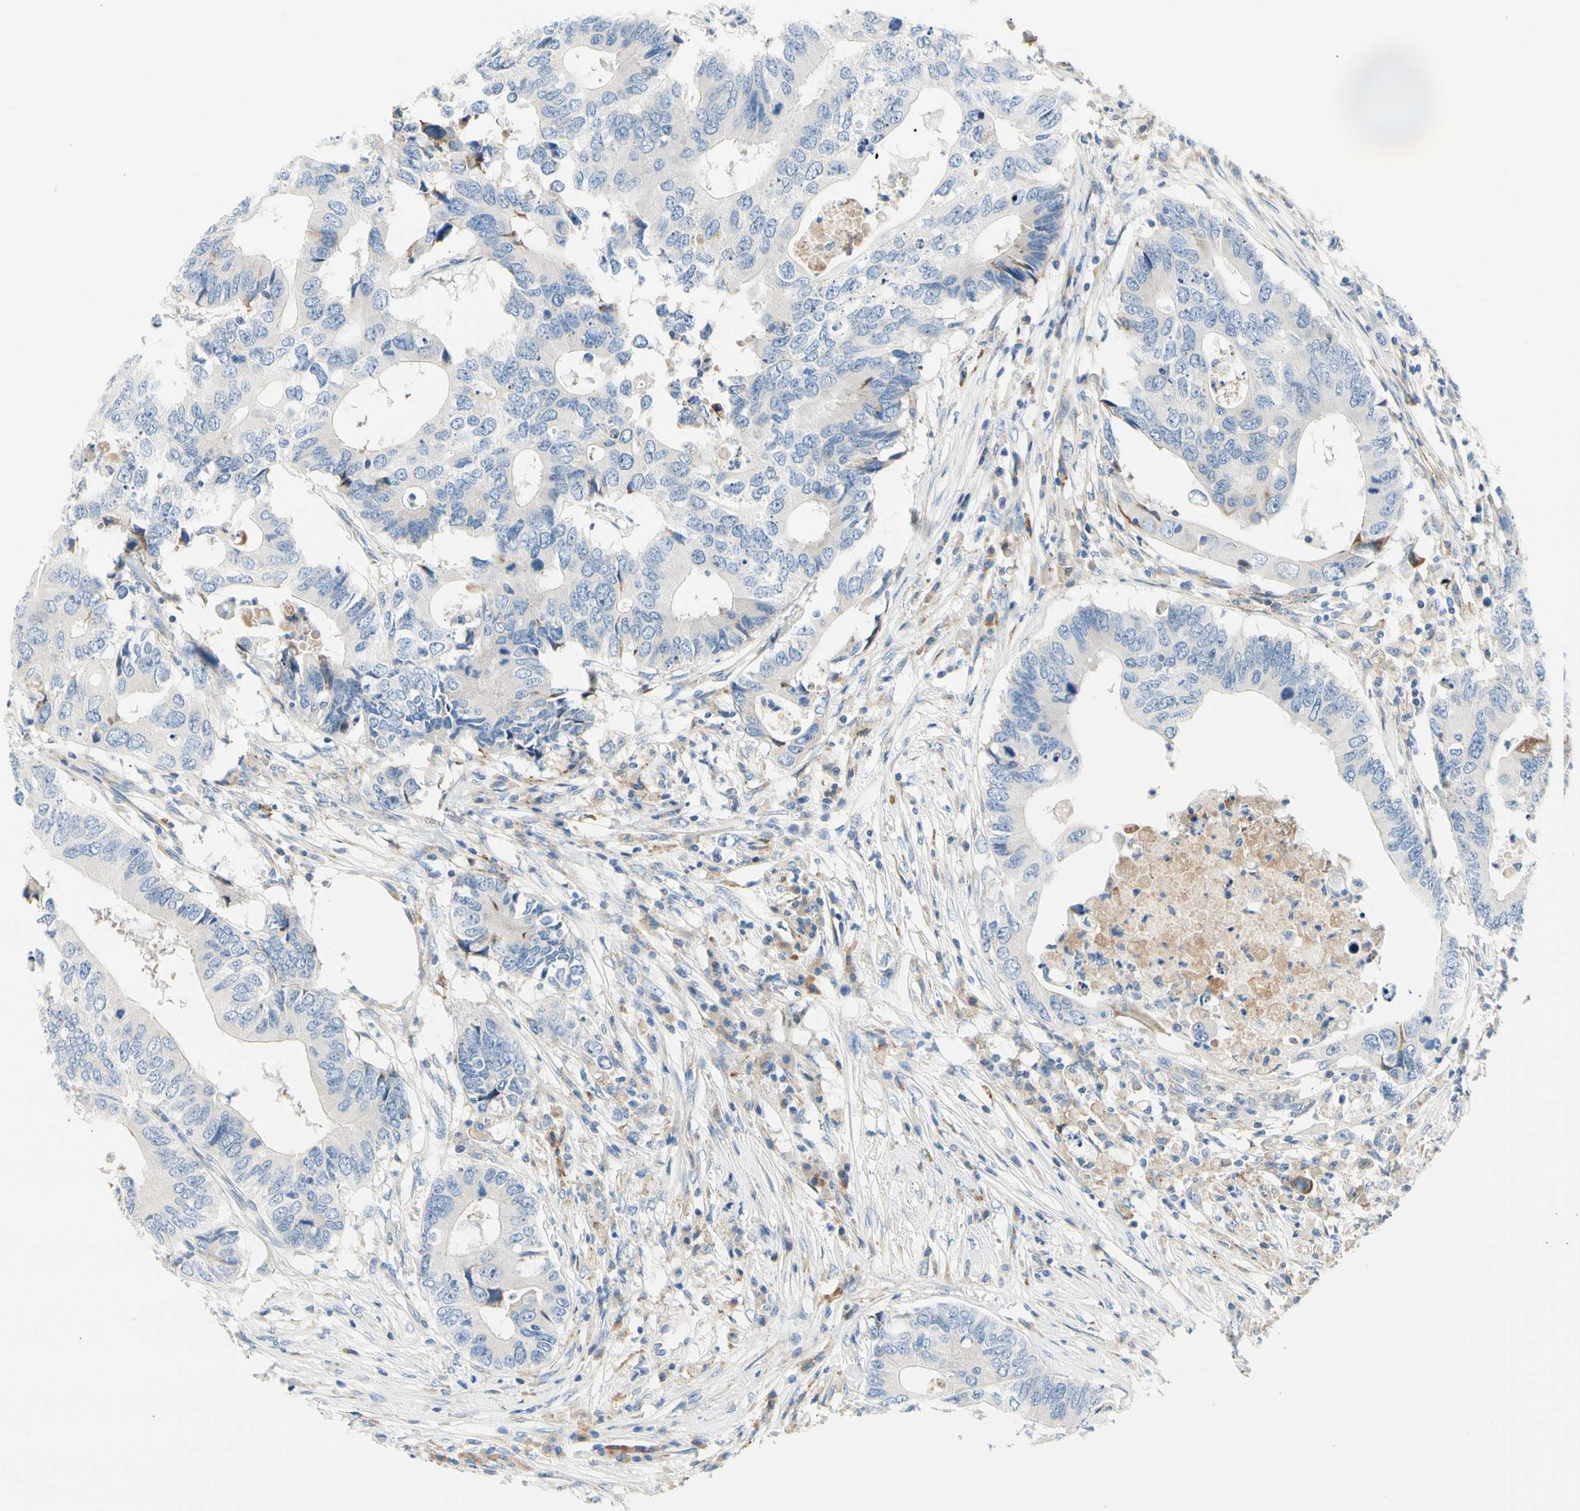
{"staining": {"intensity": "negative", "quantity": "none", "location": "none"}, "tissue": "colorectal cancer", "cell_type": "Tumor cells", "image_type": "cancer", "snomed": [{"axis": "morphology", "description": "Adenocarcinoma, NOS"}, {"axis": "topography", "description": "Colon"}], "caption": "This is an immunohistochemistry (IHC) image of colorectal adenocarcinoma. There is no positivity in tumor cells.", "gene": "STXBP1", "patient": {"sex": "male", "age": 71}}